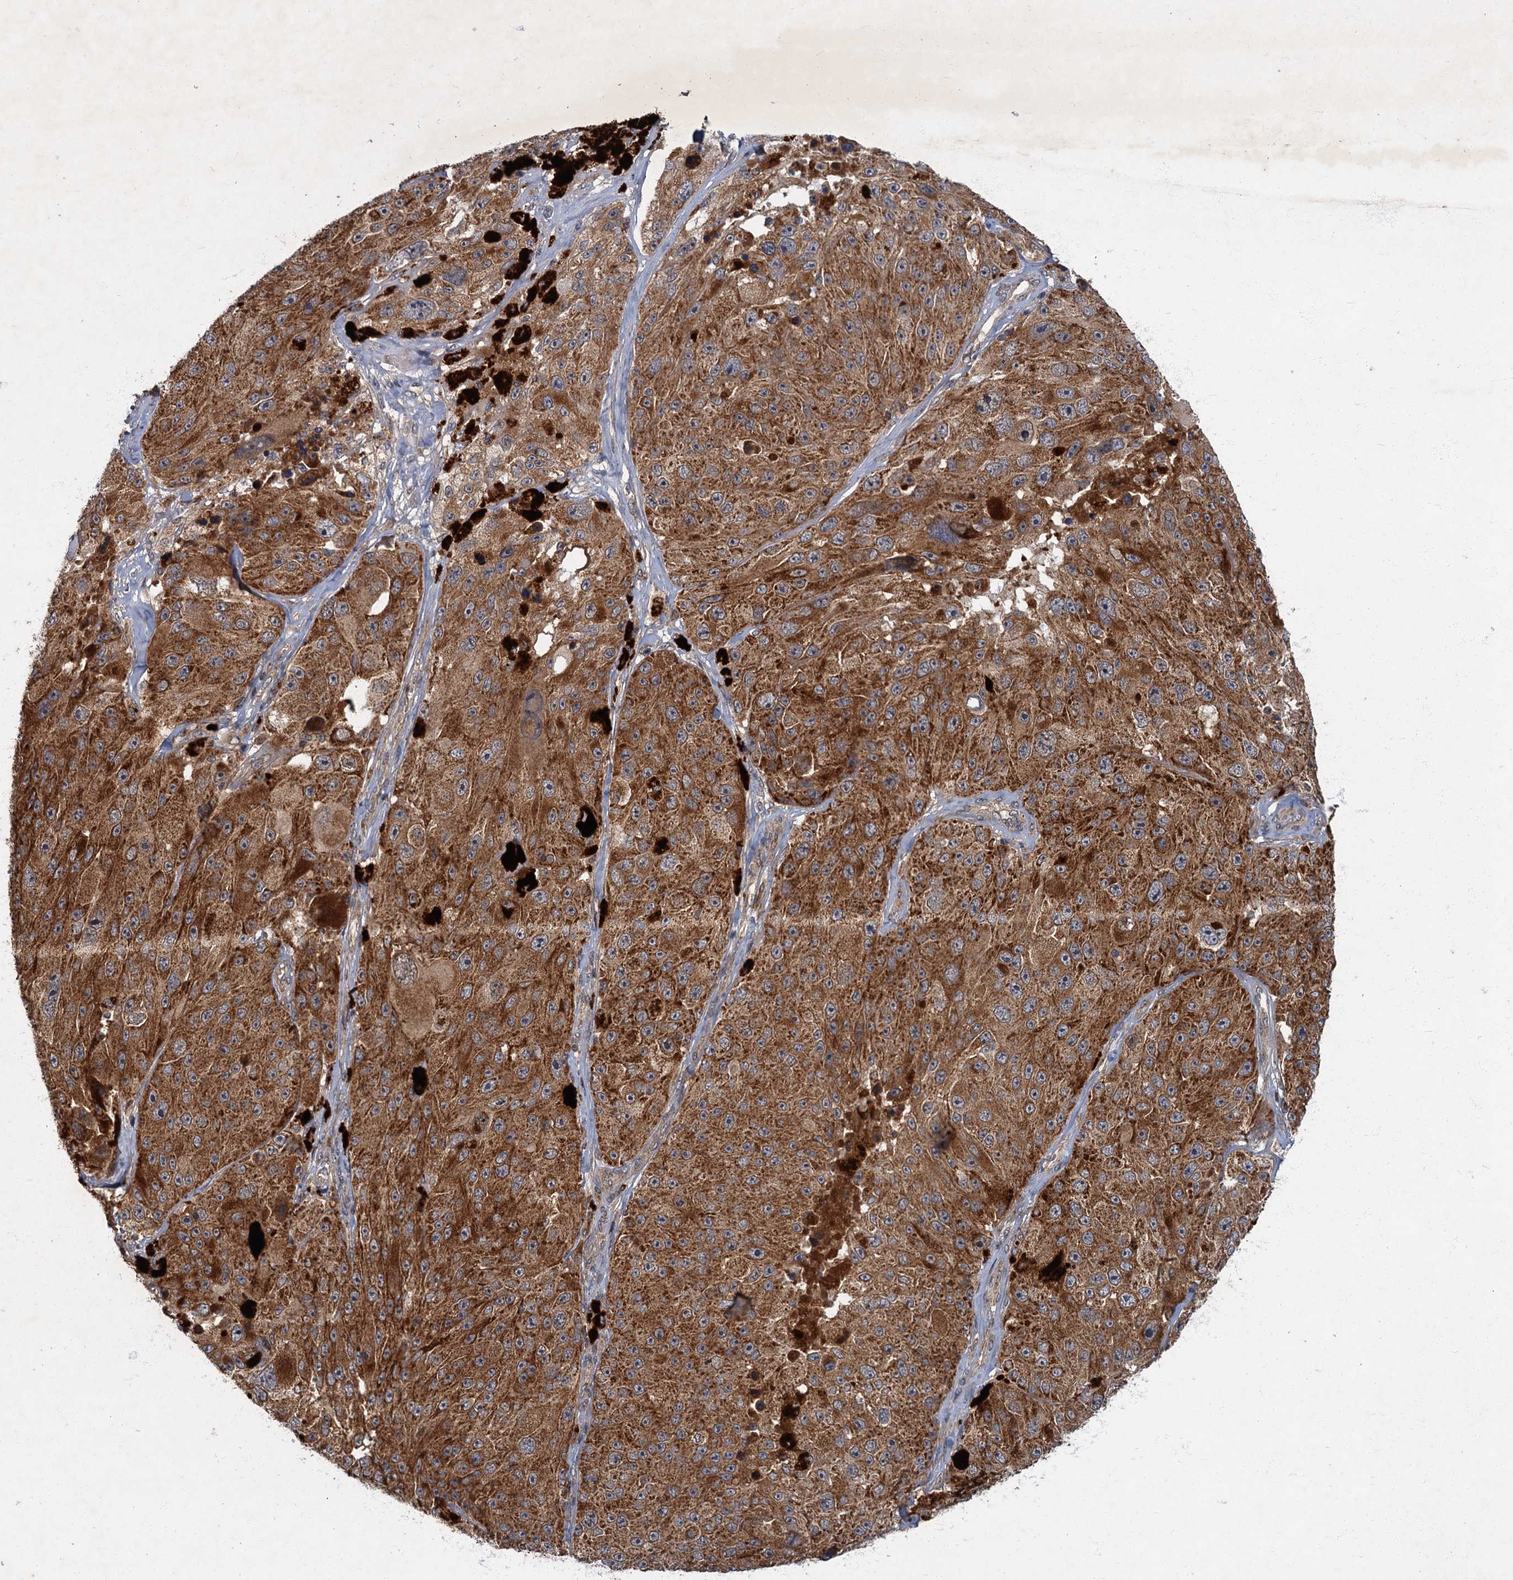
{"staining": {"intensity": "strong", "quantity": ">75%", "location": "cytoplasmic/membranous"}, "tissue": "melanoma", "cell_type": "Tumor cells", "image_type": "cancer", "snomed": [{"axis": "morphology", "description": "Malignant melanoma, Metastatic site"}, {"axis": "topography", "description": "Lymph node"}], "caption": "Immunohistochemical staining of human malignant melanoma (metastatic site) displays high levels of strong cytoplasmic/membranous positivity in about >75% of tumor cells. (DAB IHC with brightfield microscopy, high magnification).", "gene": "SLC11A2", "patient": {"sex": "male", "age": 62}}